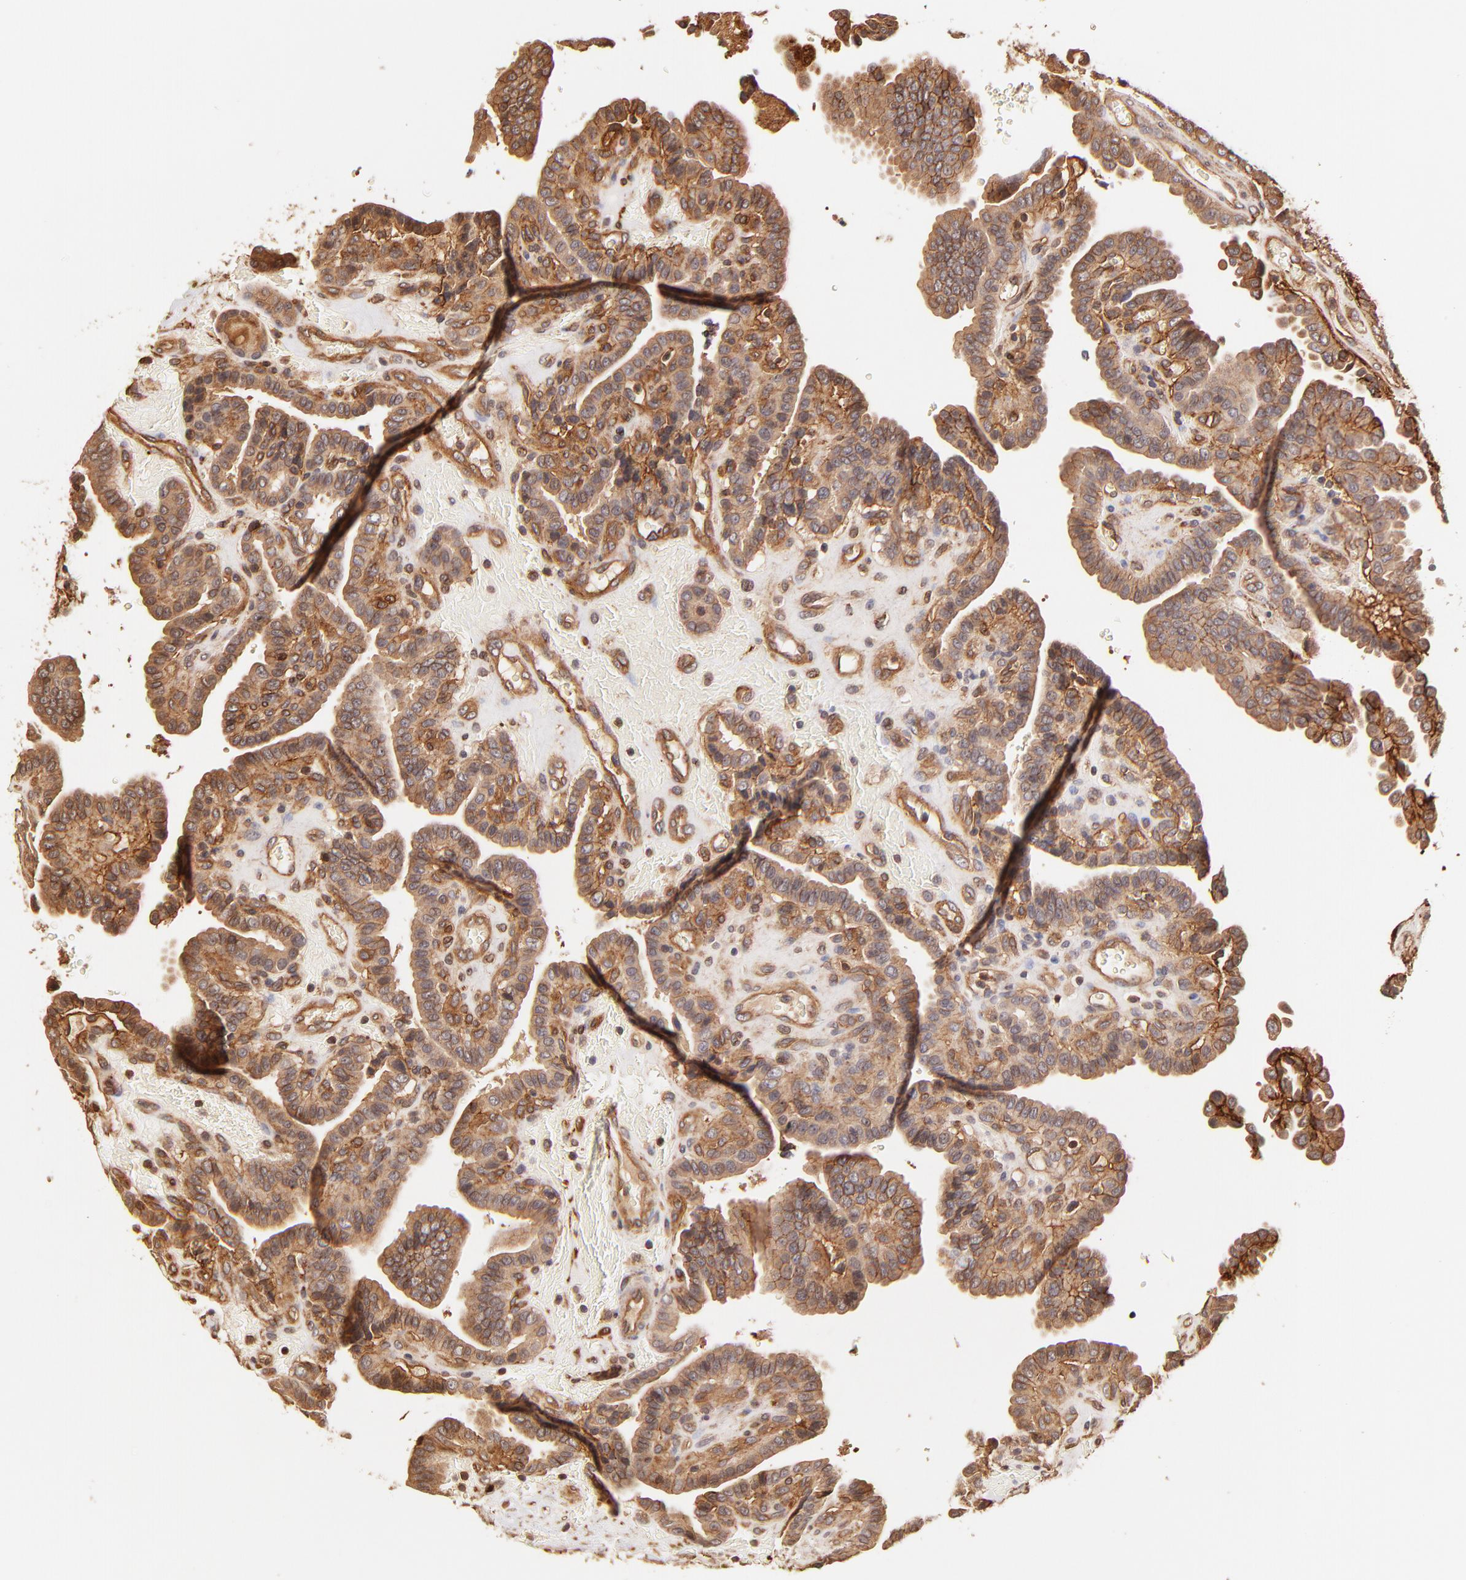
{"staining": {"intensity": "moderate", "quantity": ">75%", "location": "cytoplasmic/membranous"}, "tissue": "thyroid cancer", "cell_type": "Tumor cells", "image_type": "cancer", "snomed": [{"axis": "morphology", "description": "Papillary adenocarcinoma, NOS"}, {"axis": "topography", "description": "Thyroid gland"}], "caption": "IHC (DAB (3,3'-diaminobenzidine)) staining of human thyroid cancer (papillary adenocarcinoma) reveals moderate cytoplasmic/membranous protein expression in about >75% of tumor cells.", "gene": "ITGB1", "patient": {"sex": "male", "age": 87}}